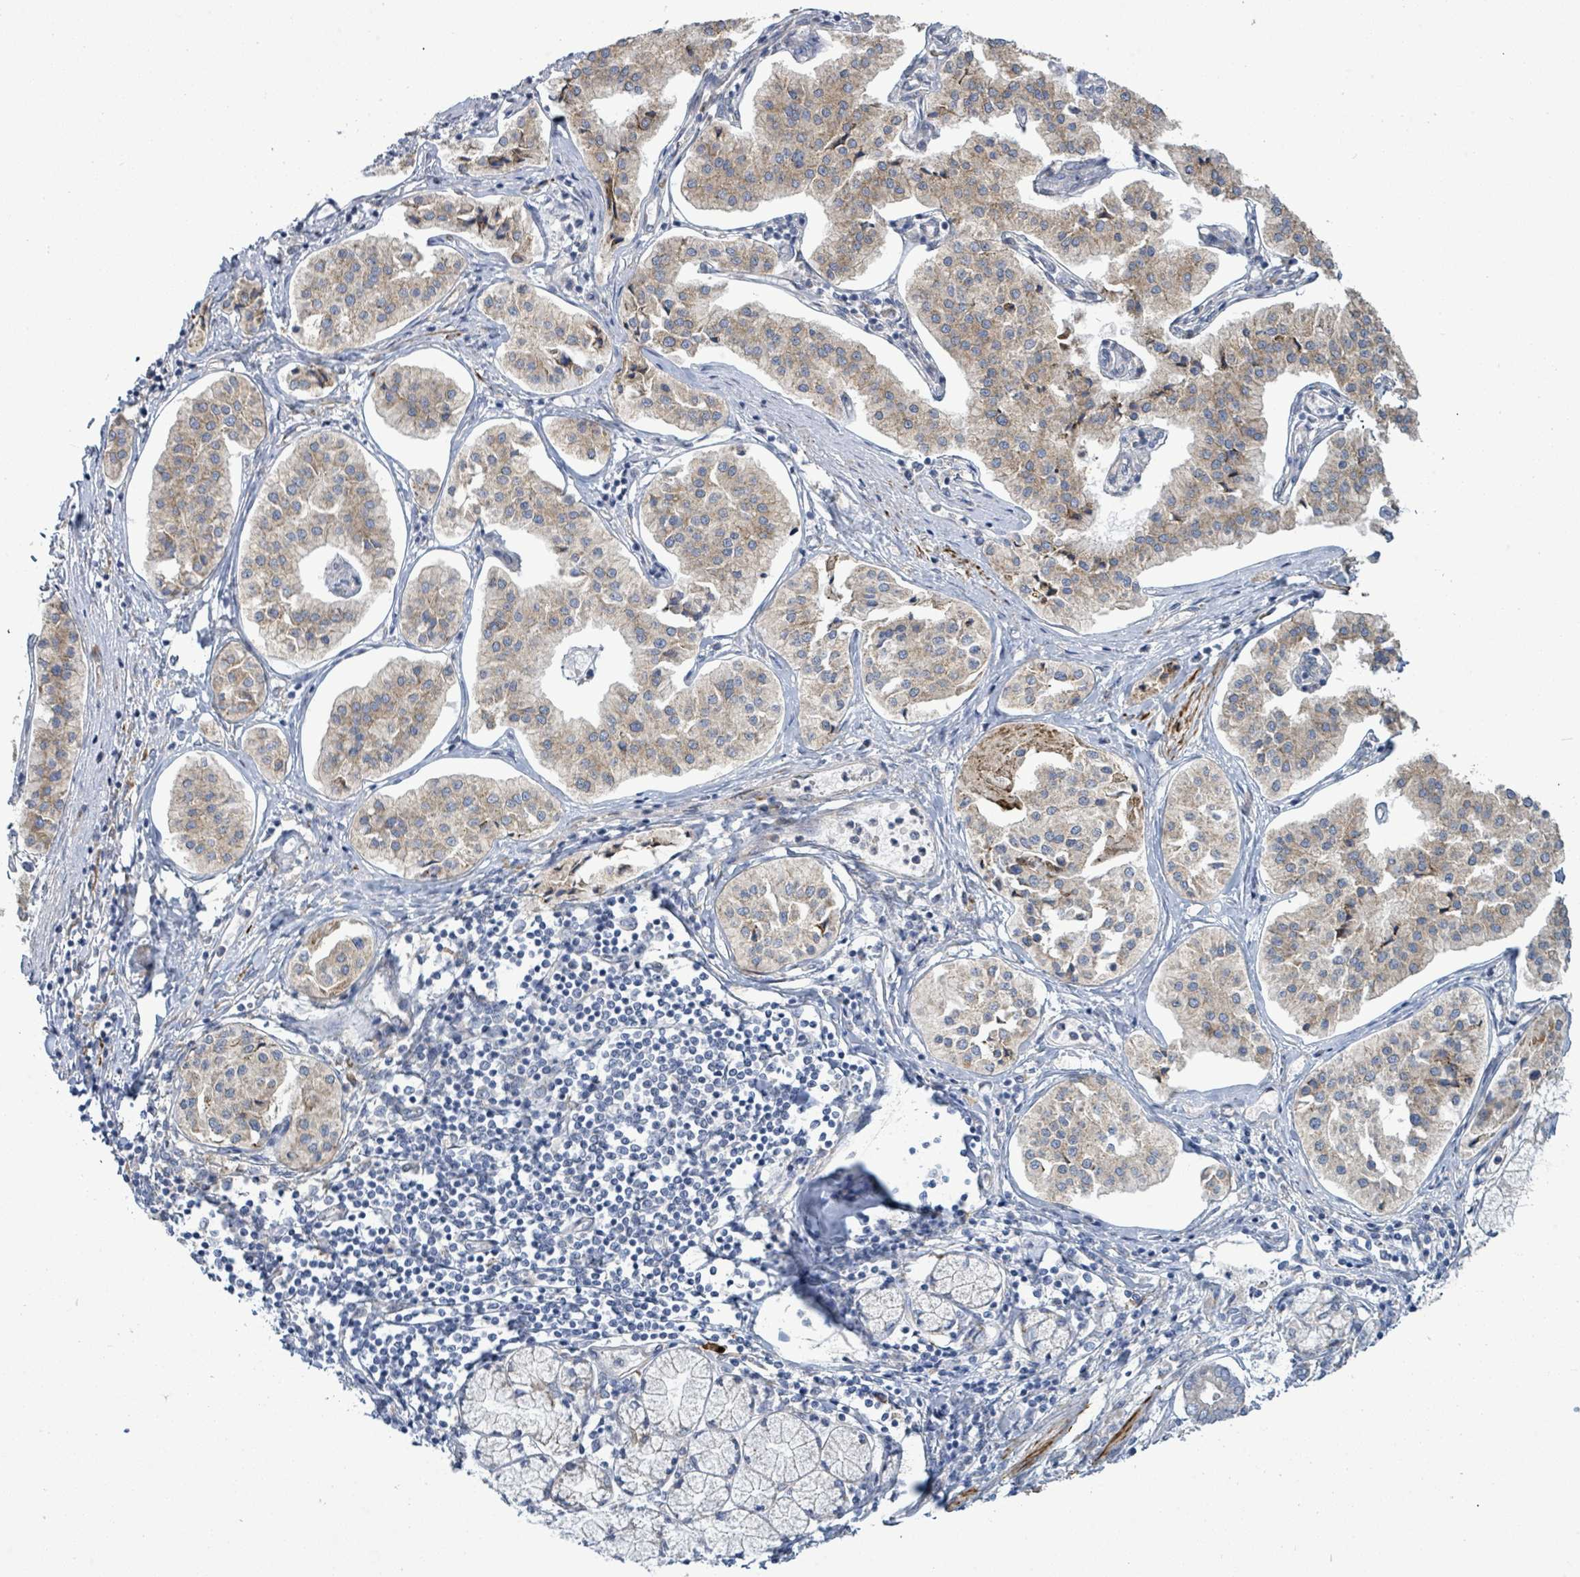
{"staining": {"intensity": "weak", "quantity": ">75%", "location": "cytoplasmic/membranous"}, "tissue": "pancreatic cancer", "cell_type": "Tumor cells", "image_type": "cancer", "snomed": [{"axis": "morphology", "description": "Adenocarcinoma, NOS"}, {"axis": "topography", "description": "Pancreas"}], "caption": "Pancreatic cancer stained with a protein marker shows weak staining in tumor cells.", "gene": "SIRPB1", "patient": {"sex": "female", "age": 50}}